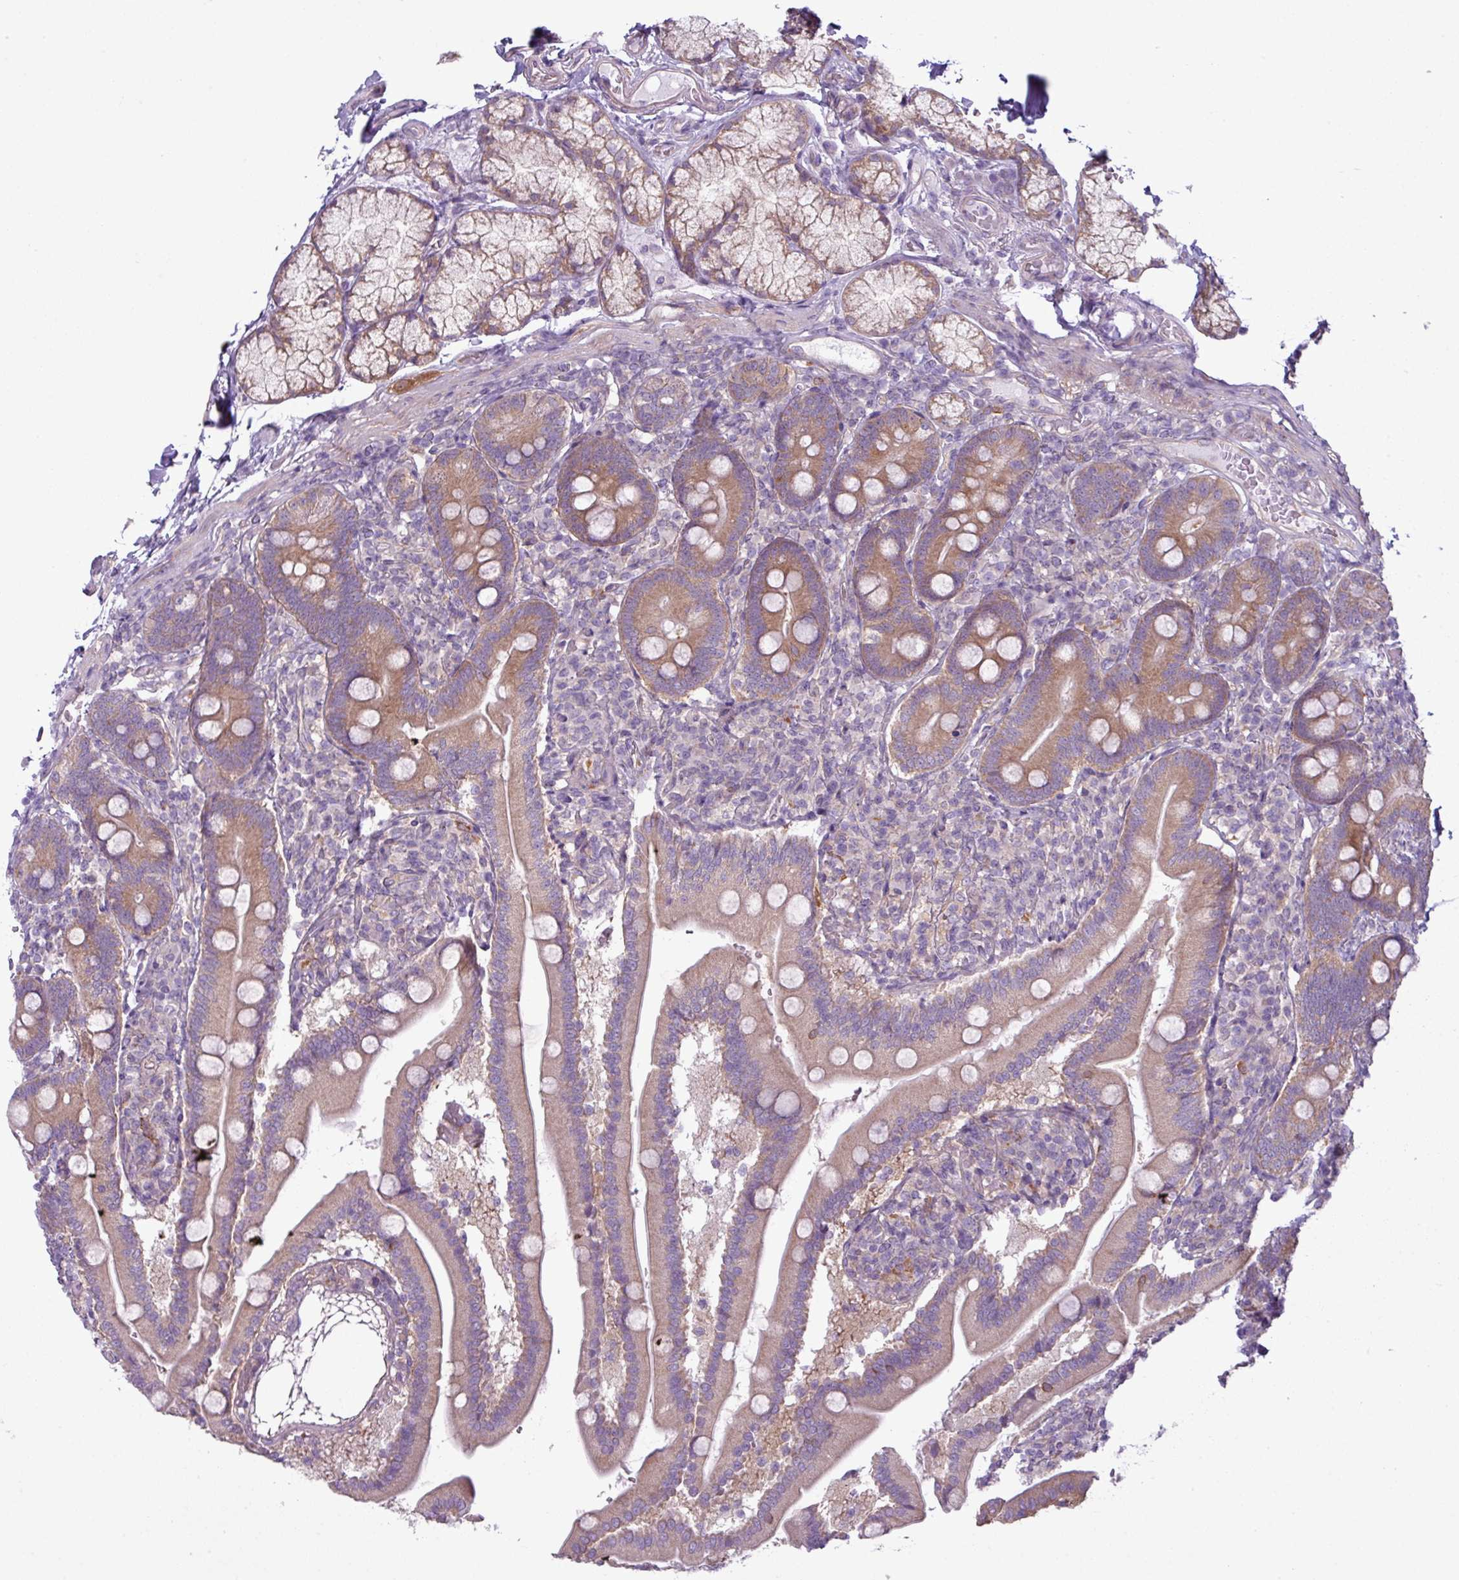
{"staining": {"intensity": "moderate", "quantity": ">75%", "location": "cytoplasmic/membranous"}, "tissue": "duodenum", "cell_type": "Glandular cells", "image_type": "normal", "snomed": [{"axis": "morphology", "description": "Normal tissue, NOS"}, {"axis": "topography", "description": "Duodenum"}], "caption": "A brown stain shows moderate cytoplasmic/membranous staining of a protein in glandular cells of unremarkable duodenum. Using DAB (3,3'-diaminobenzidine) (brown) and hematoxylin (blue) stains, captured at high magnification using brightfield microscopy.", "gene": "CAMK2A", "patient": {"sex": "female", "age": 67}}